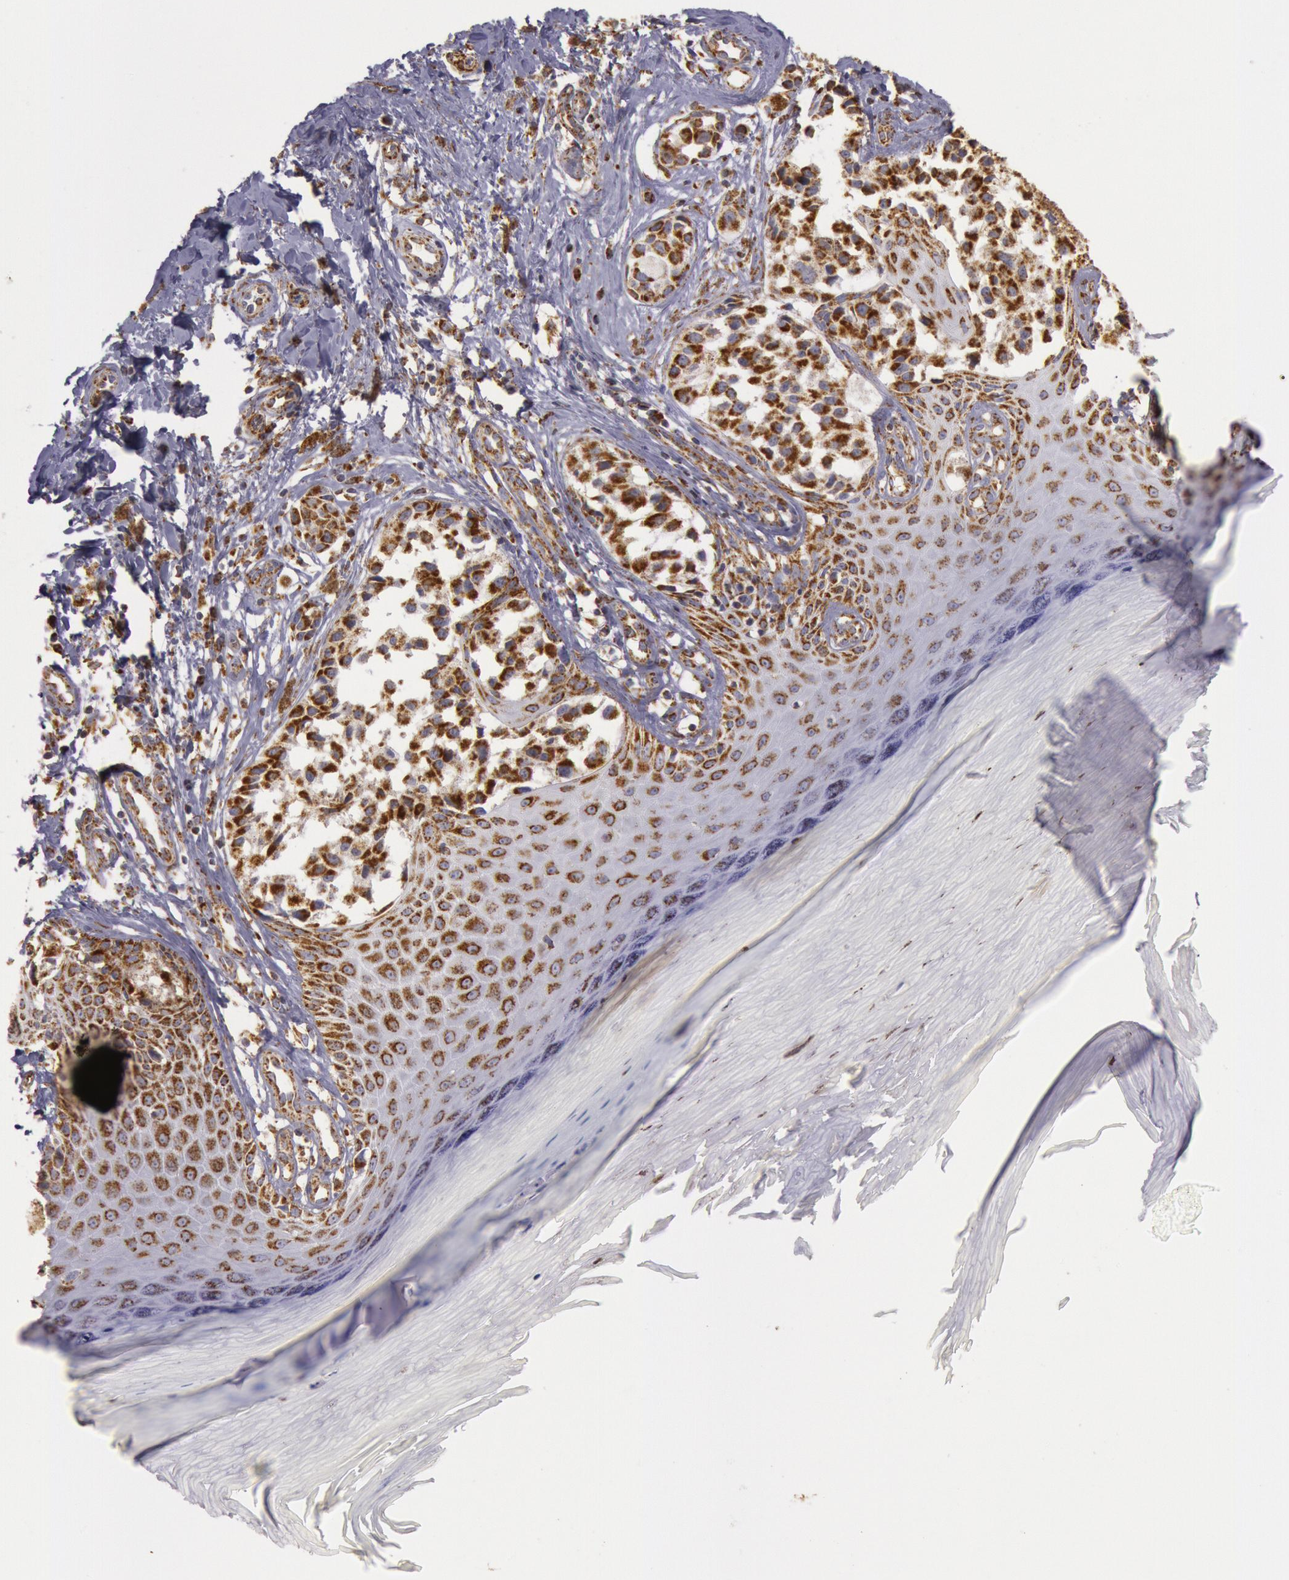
{"staining": {"intensity": "strong", "quantity": ">75%", "location": "cytoplasmic/membranous"}, "tissue": "melanoma", "cell_type": "Tumor cells", "image_type": "cancer", "snomed": [{"axis": "morphology", "description": "Malignant melanoma, NOS"}, {"axis": "topography", "description": "Skin"}], "caption": "An immunohistochemistry image of tumor tissue is shown. Protein staining in brown shows strong cytoplasmic/membranous positivity in malignant melanoma within tumor cells.", "gene": "CYC1", "patient": {"sex": "male", "age": 79}}